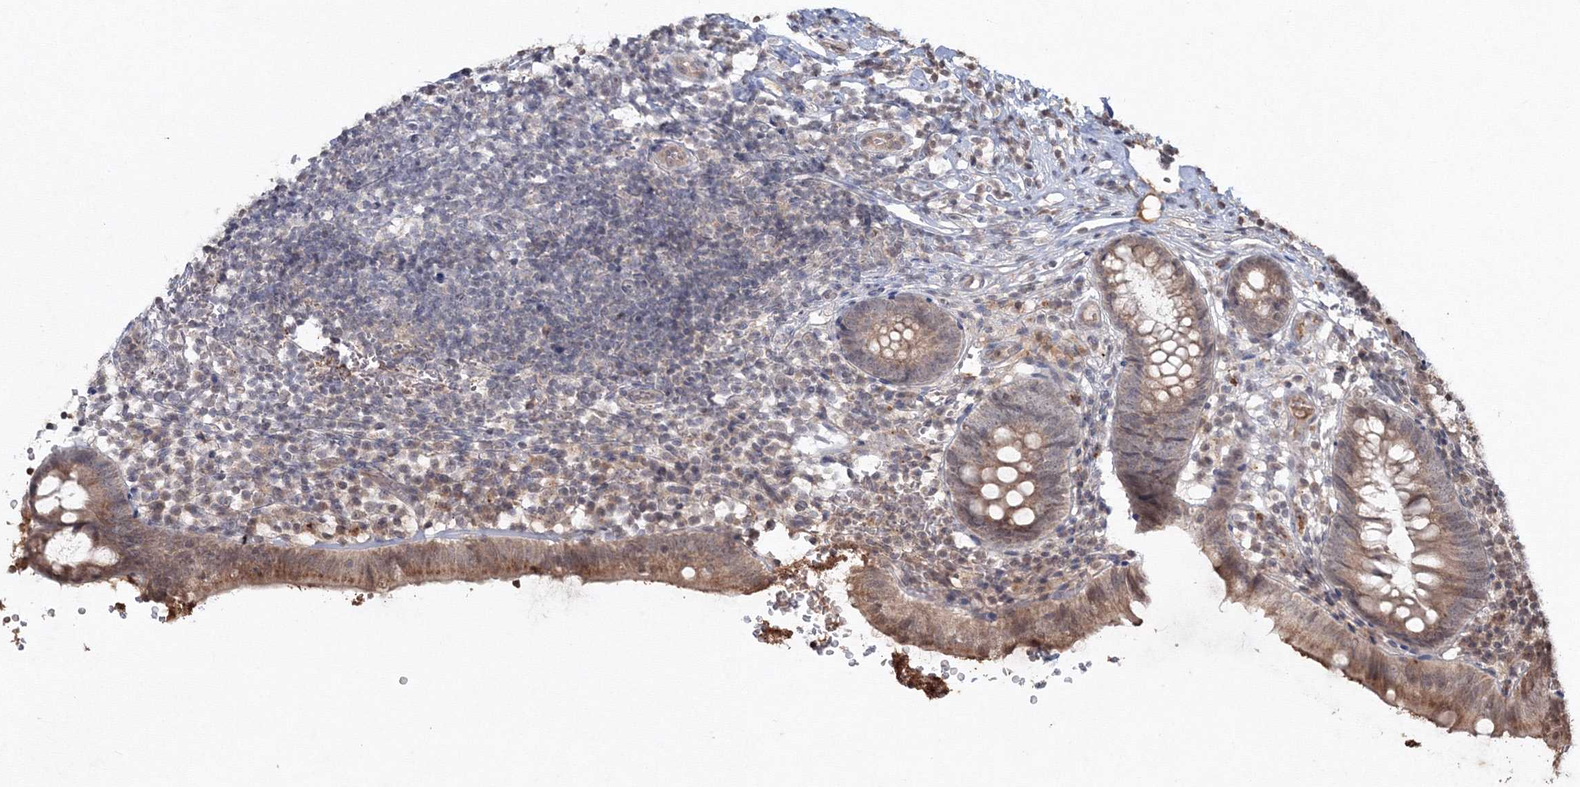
{"staining": {"intensity": "moderate", "quantity": ">75%", "location": "cytoplasmic/membranous"}, "tissue": "appendix", "cell_type": "Glandular cells", "image_type": "normal", "snomed": [{"axis": "morphology", "description": "Normal tissue, NOS"}, {"axis": "topography", "description": "Appendix"}], "caption": "Glandular cells exhibit medium levels of moderate cytoplasmic/membranous positivity in approximately >75% of cells in unremarkable human appendix. The protein of interest is shown in brown color, while the nuclei are stained blue.", "gene": "PEX13", "patient": {"sex": "male", "age": 8}}